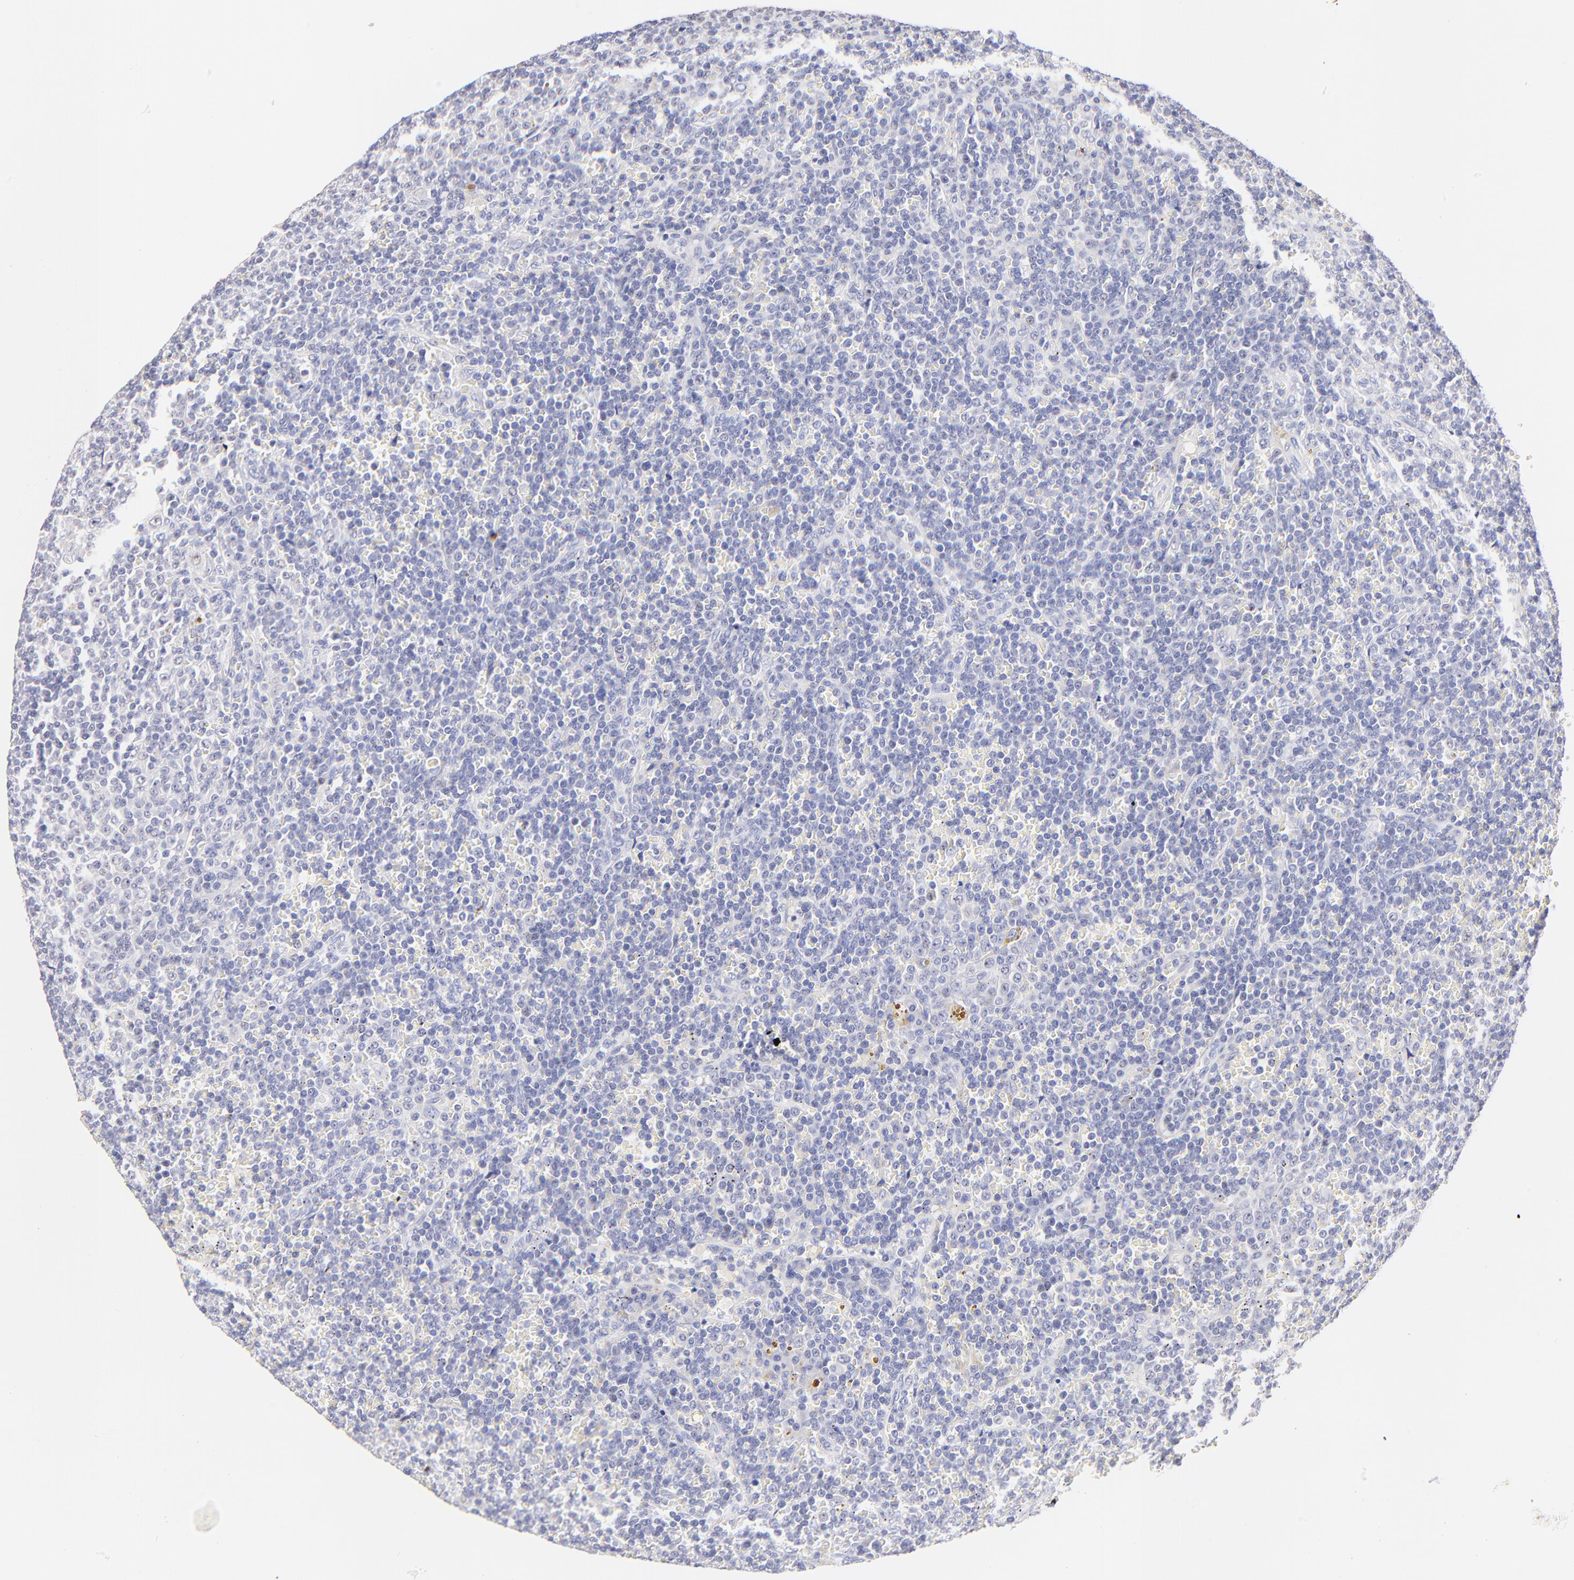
{"staining": {"intensity": "negative", "quantity": "none", "location": "none"}, "tissue": "lymphoma", "cell_type": "Tumor cells", "image_type": "cancer", "snomed": [{"axis": "morphology", "description": "Malignant lymphoma, non-Hodgkin's type, Low grade"}, {"axis": "topography", "description": "Spleen"}], "caption": "Photomicrograph shows no significant protein staining in tumor cells of malignant lymphoma, non-Hodgkin's type (low-grade).", "gene": "RAB3A", "patient": {"sex": "male", "age": 80}}